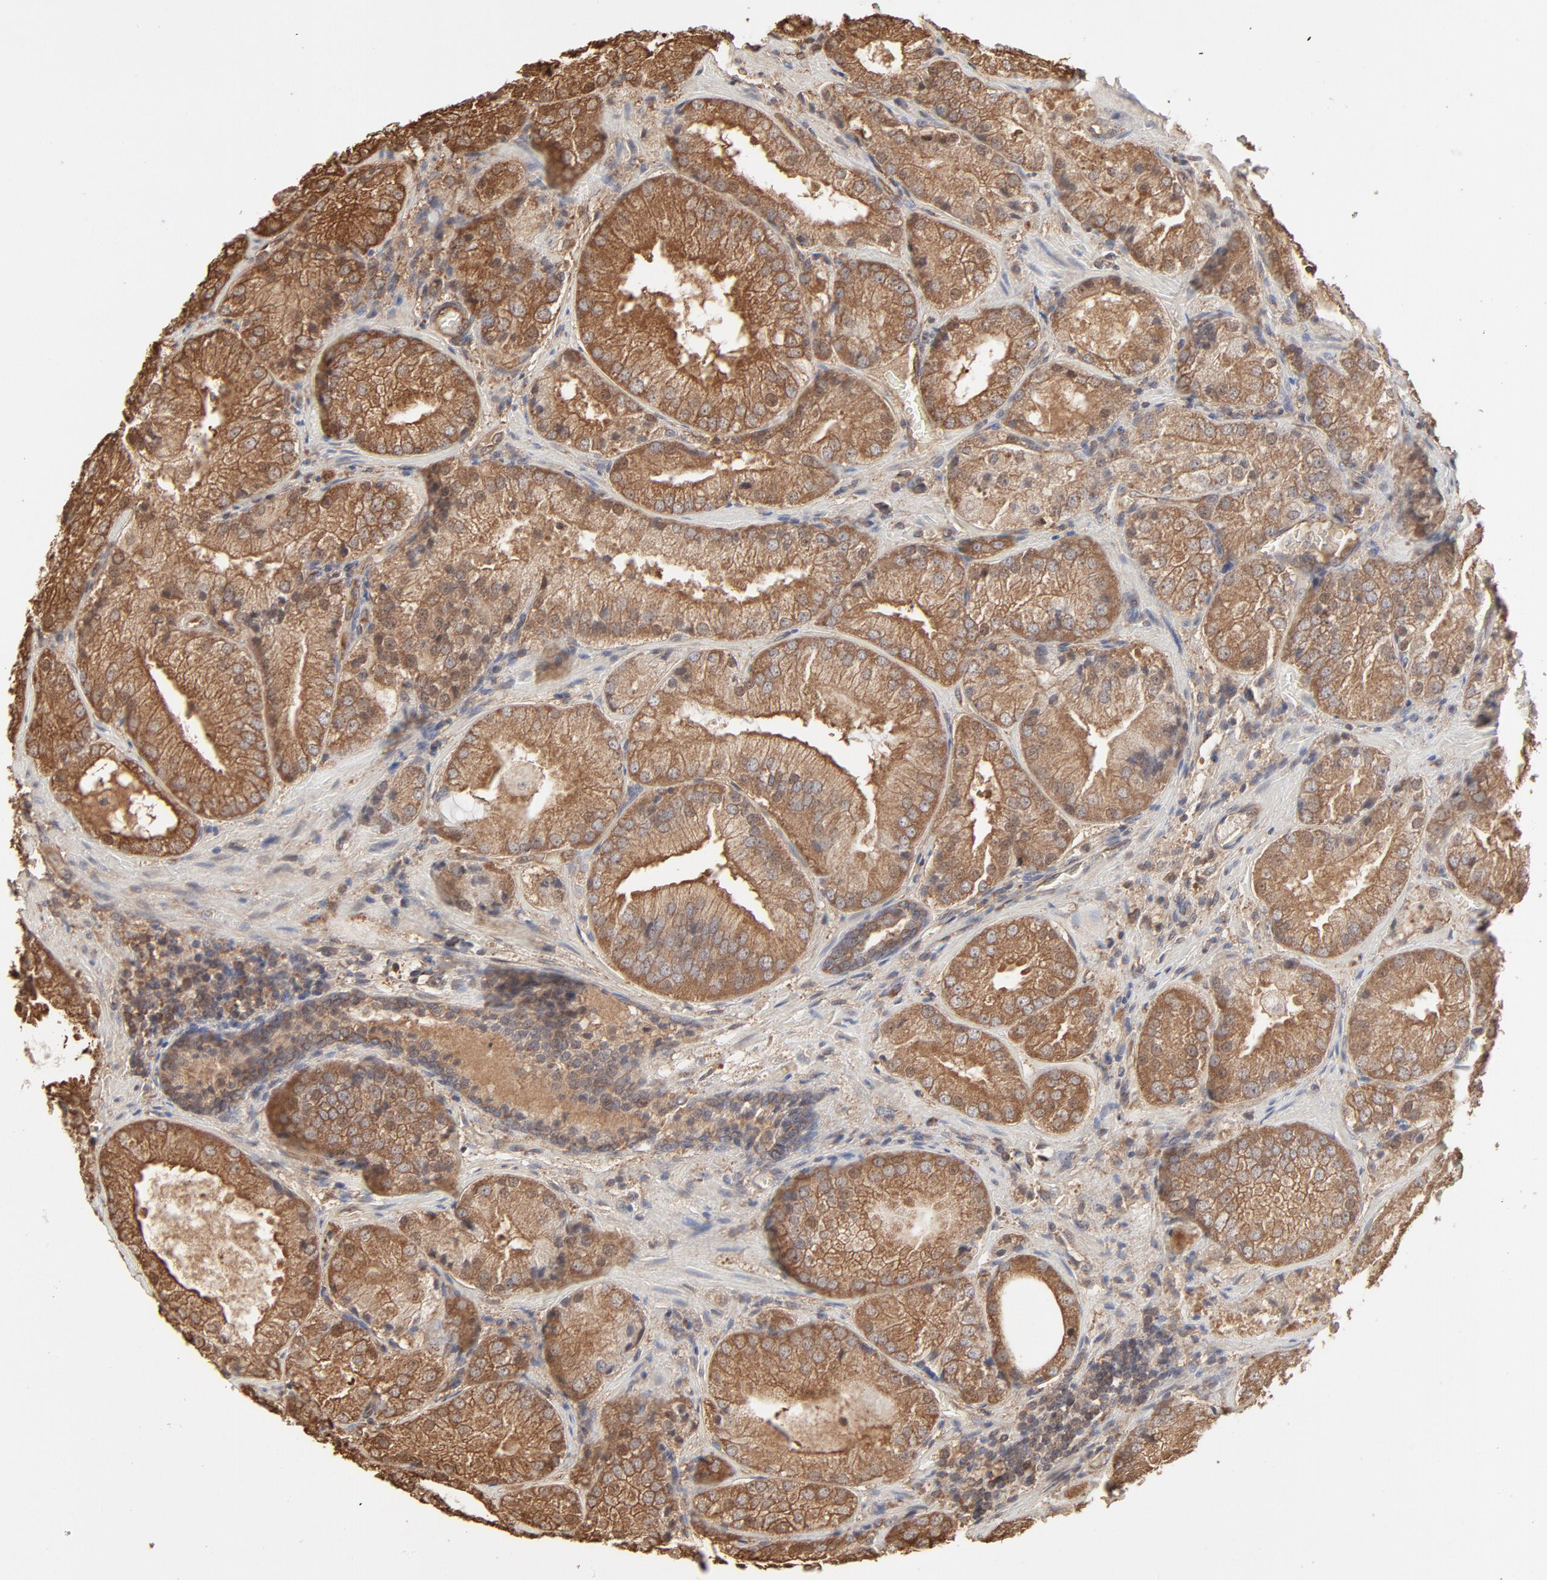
{"staining": {"intensity": "moderate", "quantity": ">75%", "location": "cytoplasmic/membranous"}, "tissue": "prostate cancer", "cell_type": "Tumor cells", "image_type": "cancer", "snomed": [{"axis": "morphology", "description": "Adenocarcinoma, Low grade"}, {"axis": "topography", "description": "Prostate"}], "caption": "Immunohistochemistry (IHC) (DAB (3,3'-diaminobenzidine)) staining of low-grade adenocarcinoma (prostate) displays moderate cytoplasmic/membranous protein staining in approximately >75% of tumor cells.", "gene": "PPP2CA", "patient": {"sex": "male", "age": 60}}